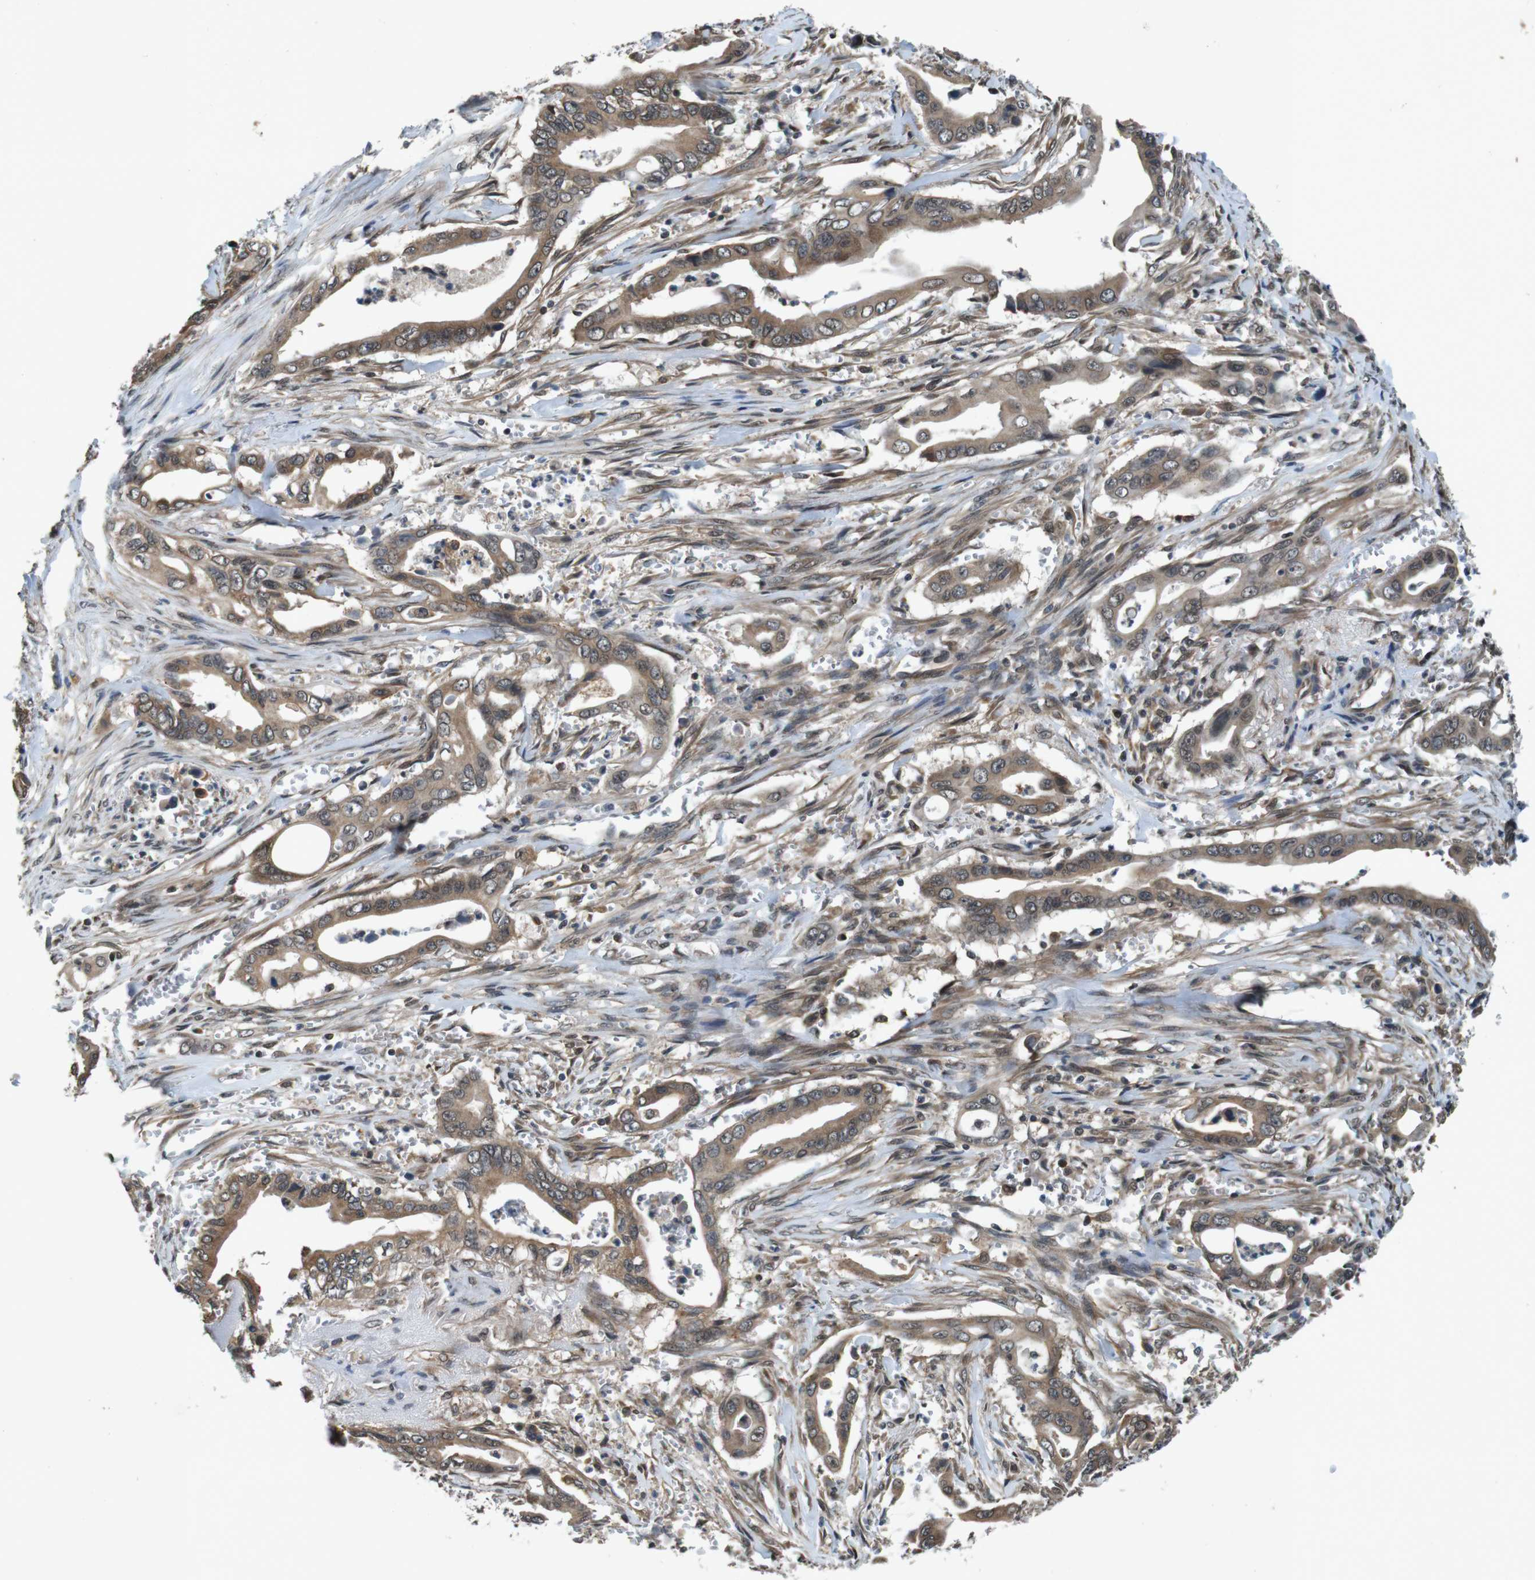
{"staining": {"intensity": "moderate", "quantity": ">75%", "location": "cytoplasmic/membranous,nuclear"}, "tissue": "pancreatic cancer", "cell_type": "Tumor cells", "image_type": "cancer", "snomed": [{"axis": "morphology", "description": "Adenocarcinoma, NOS"}, {"axis": "topography", "description": "Pancreas"}], "caption": "DAB (3,3'-diaminobenzidine) immunohistochemical staining of human pancreatic cancer demonstrates moderate cytoplasmic/membranous and nuclear protein expression in about >75% of tumor cells.", "gene": "SOCS1", "patient": {"sex": "male", "age": 59}}